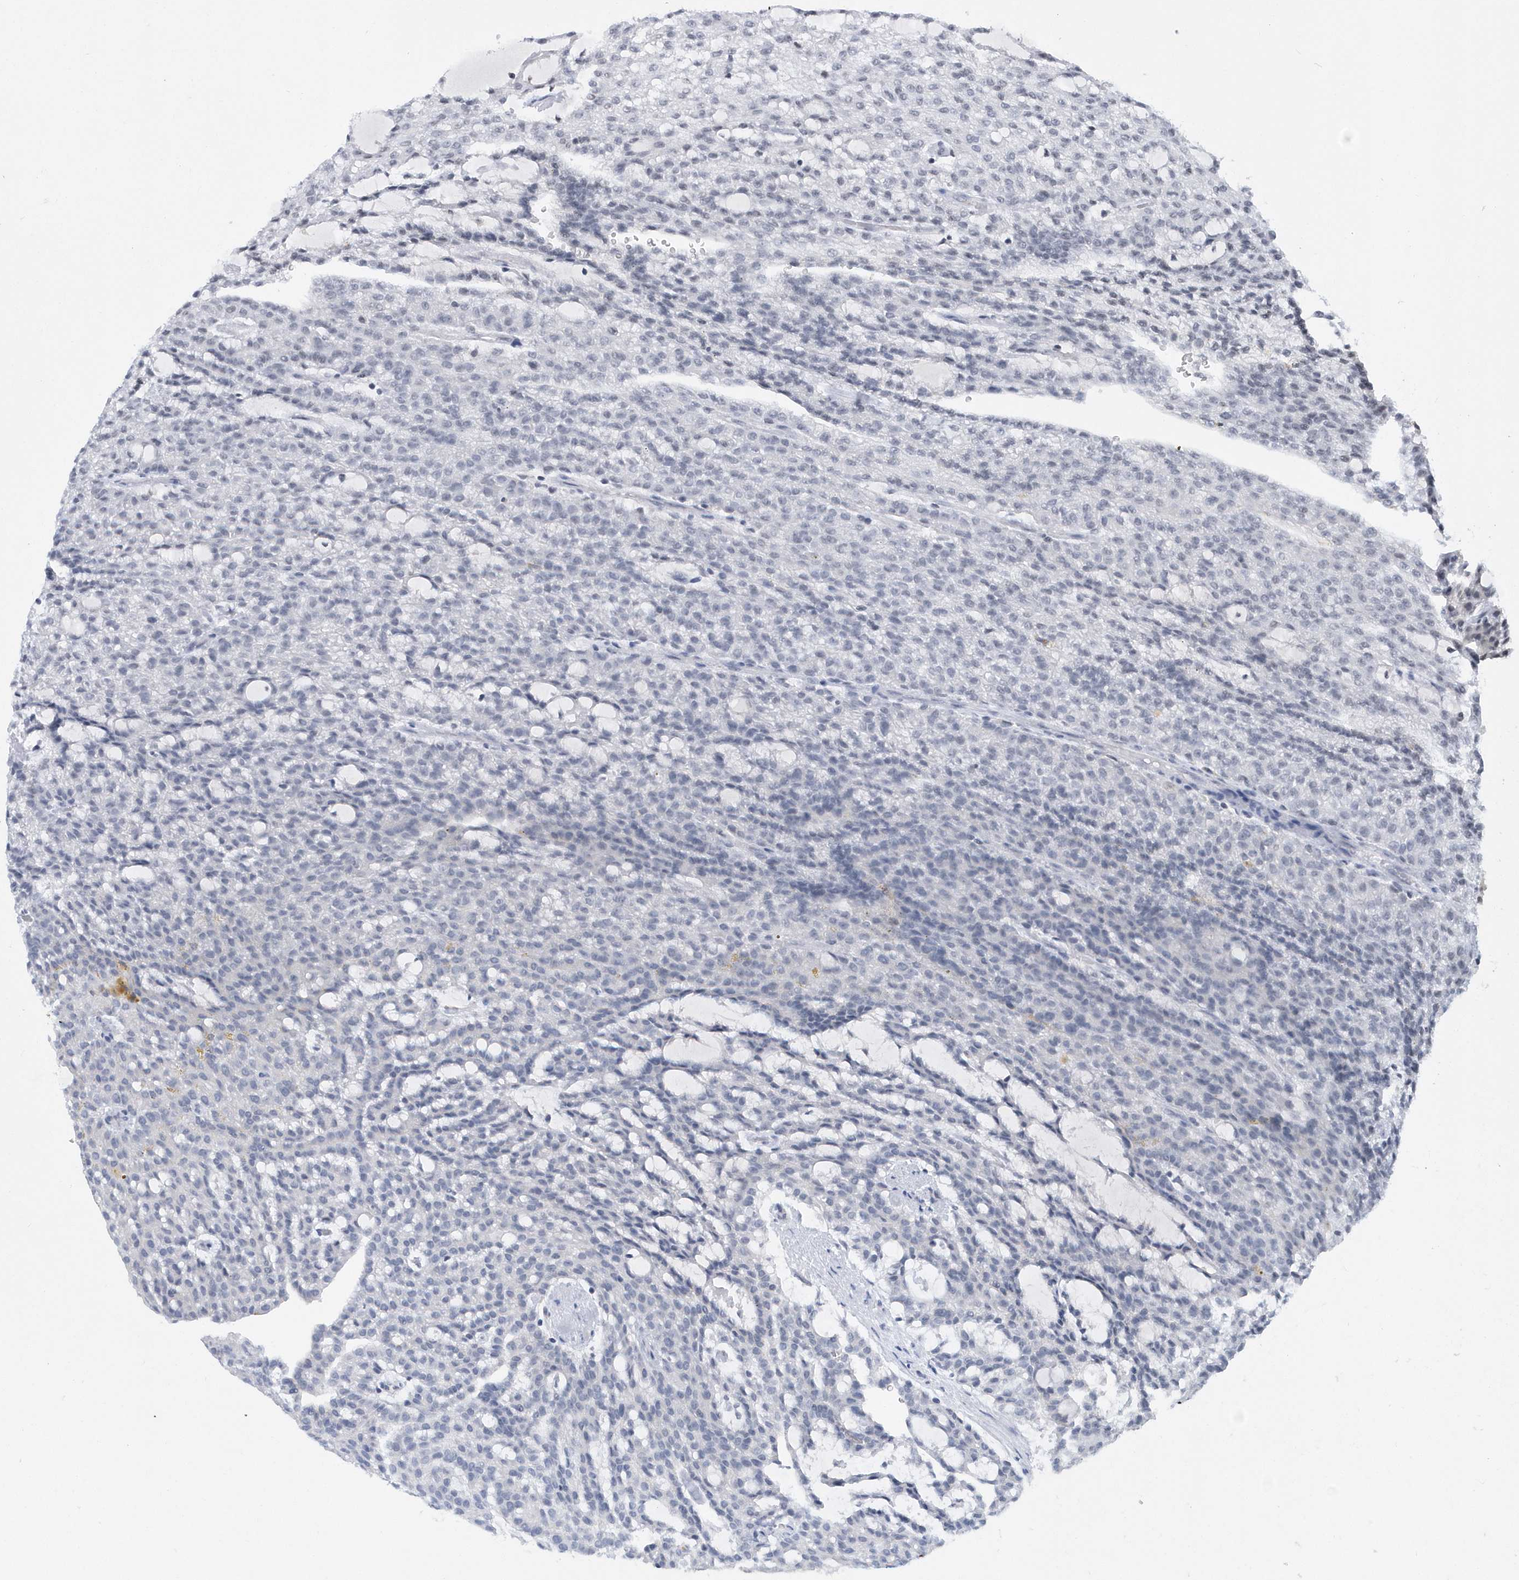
{"staining": {"intensity": "negative", "quantity": "none", "location": "none"}, "tissue": "renal cancer", "cell_type": "Tumor cells", "image_type": "cancer", "snomed": [{"axis": "morphology", "description": "Adenocarcinoma, NOS"}, {"axis": "topography", "description": "Kidney"}], "caption": "IHC of human renal adenocarcinoma demonstrates no expression in tumor cells.", "gene": "VWA5B2", "patient": {"sex": "male", "age": 63}}